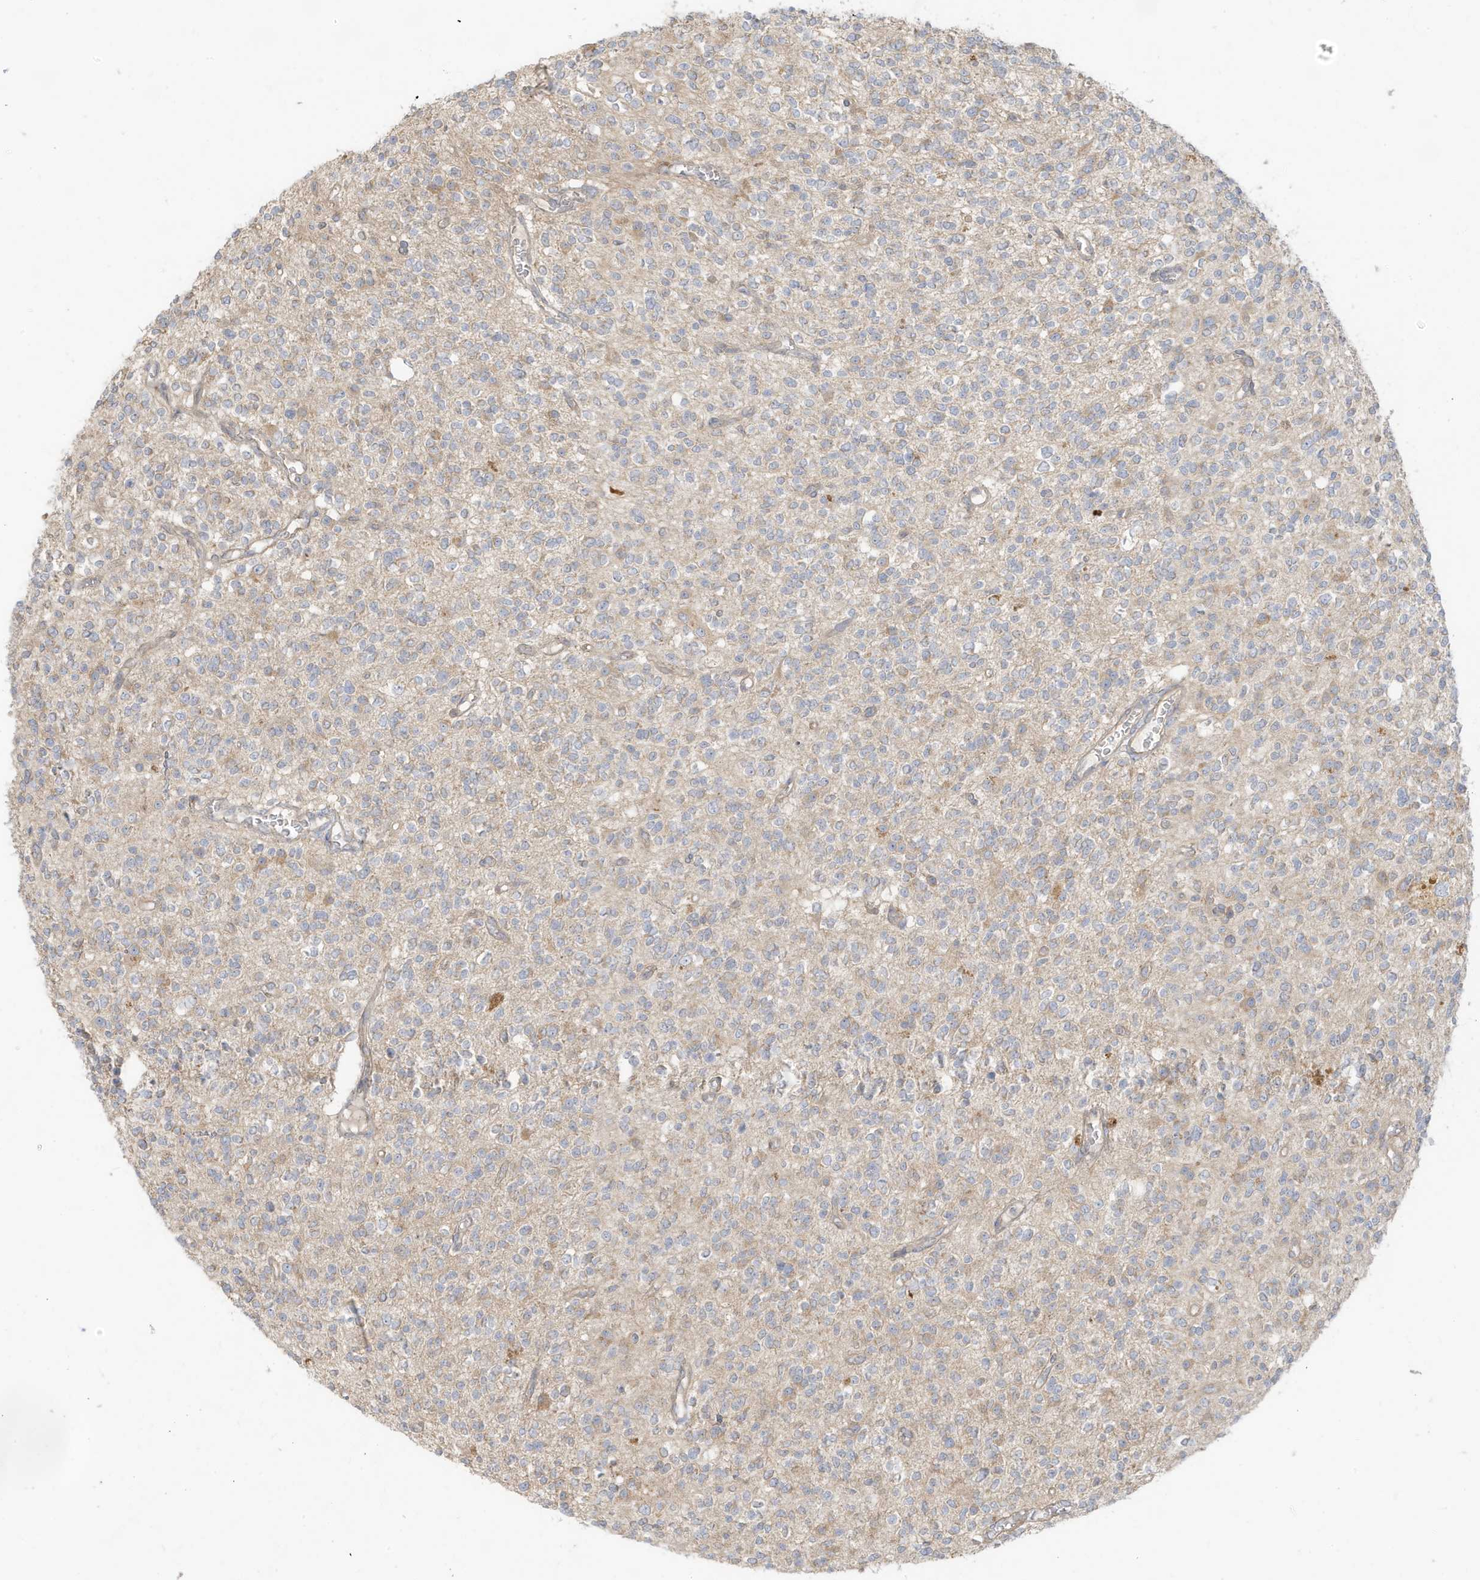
{"staining": {"intensity": "weak", "quantity": "<25%", "location": "cytoplasmic/membranous"}, "tissue": "glioma", "cell_type": "Tumor cells", "image_type": "cancer", "snomed": [{"axis": "morphology", "description": "Glioma, malignant, High grade"}, {"axis": "topography", "description": "Brain"}], "caption": "Glioma stained for a protein using immunohistochemistry shows no staining tumor cells.", "gene": "MCOLN1", "patient": {"sex": "male", "age": 34}}